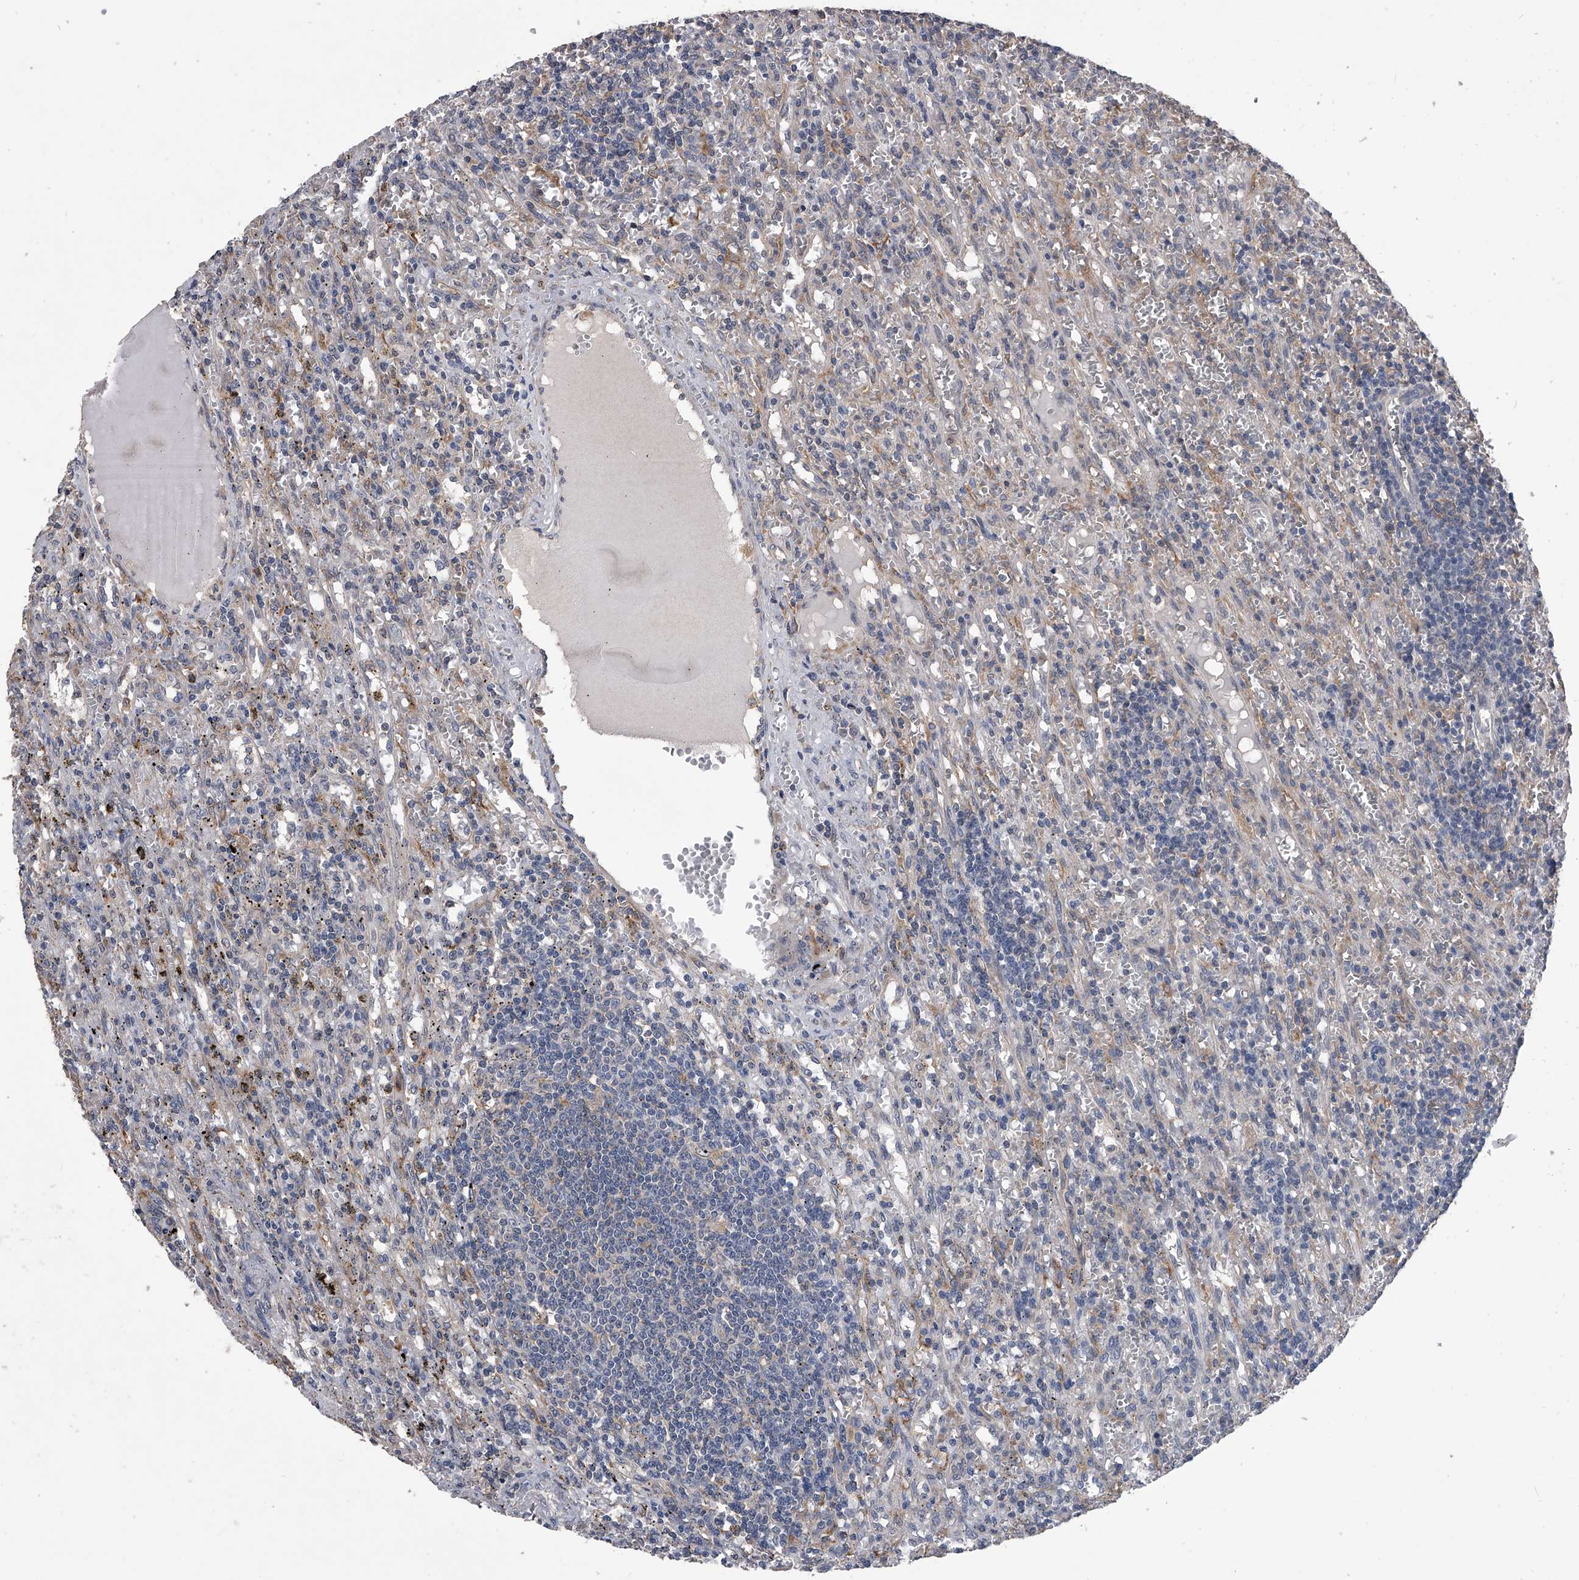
{"staining": {"intensity": "negative", "quantity": "none", "location": "none"}, "tissue": "lymphoma", "cell_type": "Tumor cells", "image_type": "cancer", "snomed": [{"axis": "morphology", "description": "Malignant lymphoma, non-Hodgkin's type, Low grade"}, {"axis": "topography", "description": "Spleen"}], "caption": "High magnification brightfield microscopy of malignant lymphoma, non-Hodgkin's type (low-grade) stained with DAB (brown) and counterstained with hematoxylin (blue): tumor cells show no significant staining. (DAB immunohistochemistry (IHC) with hematoxylin counter stain).", "gene": "MAP4K3", "patient": {"sex": "male", "age": 76}}